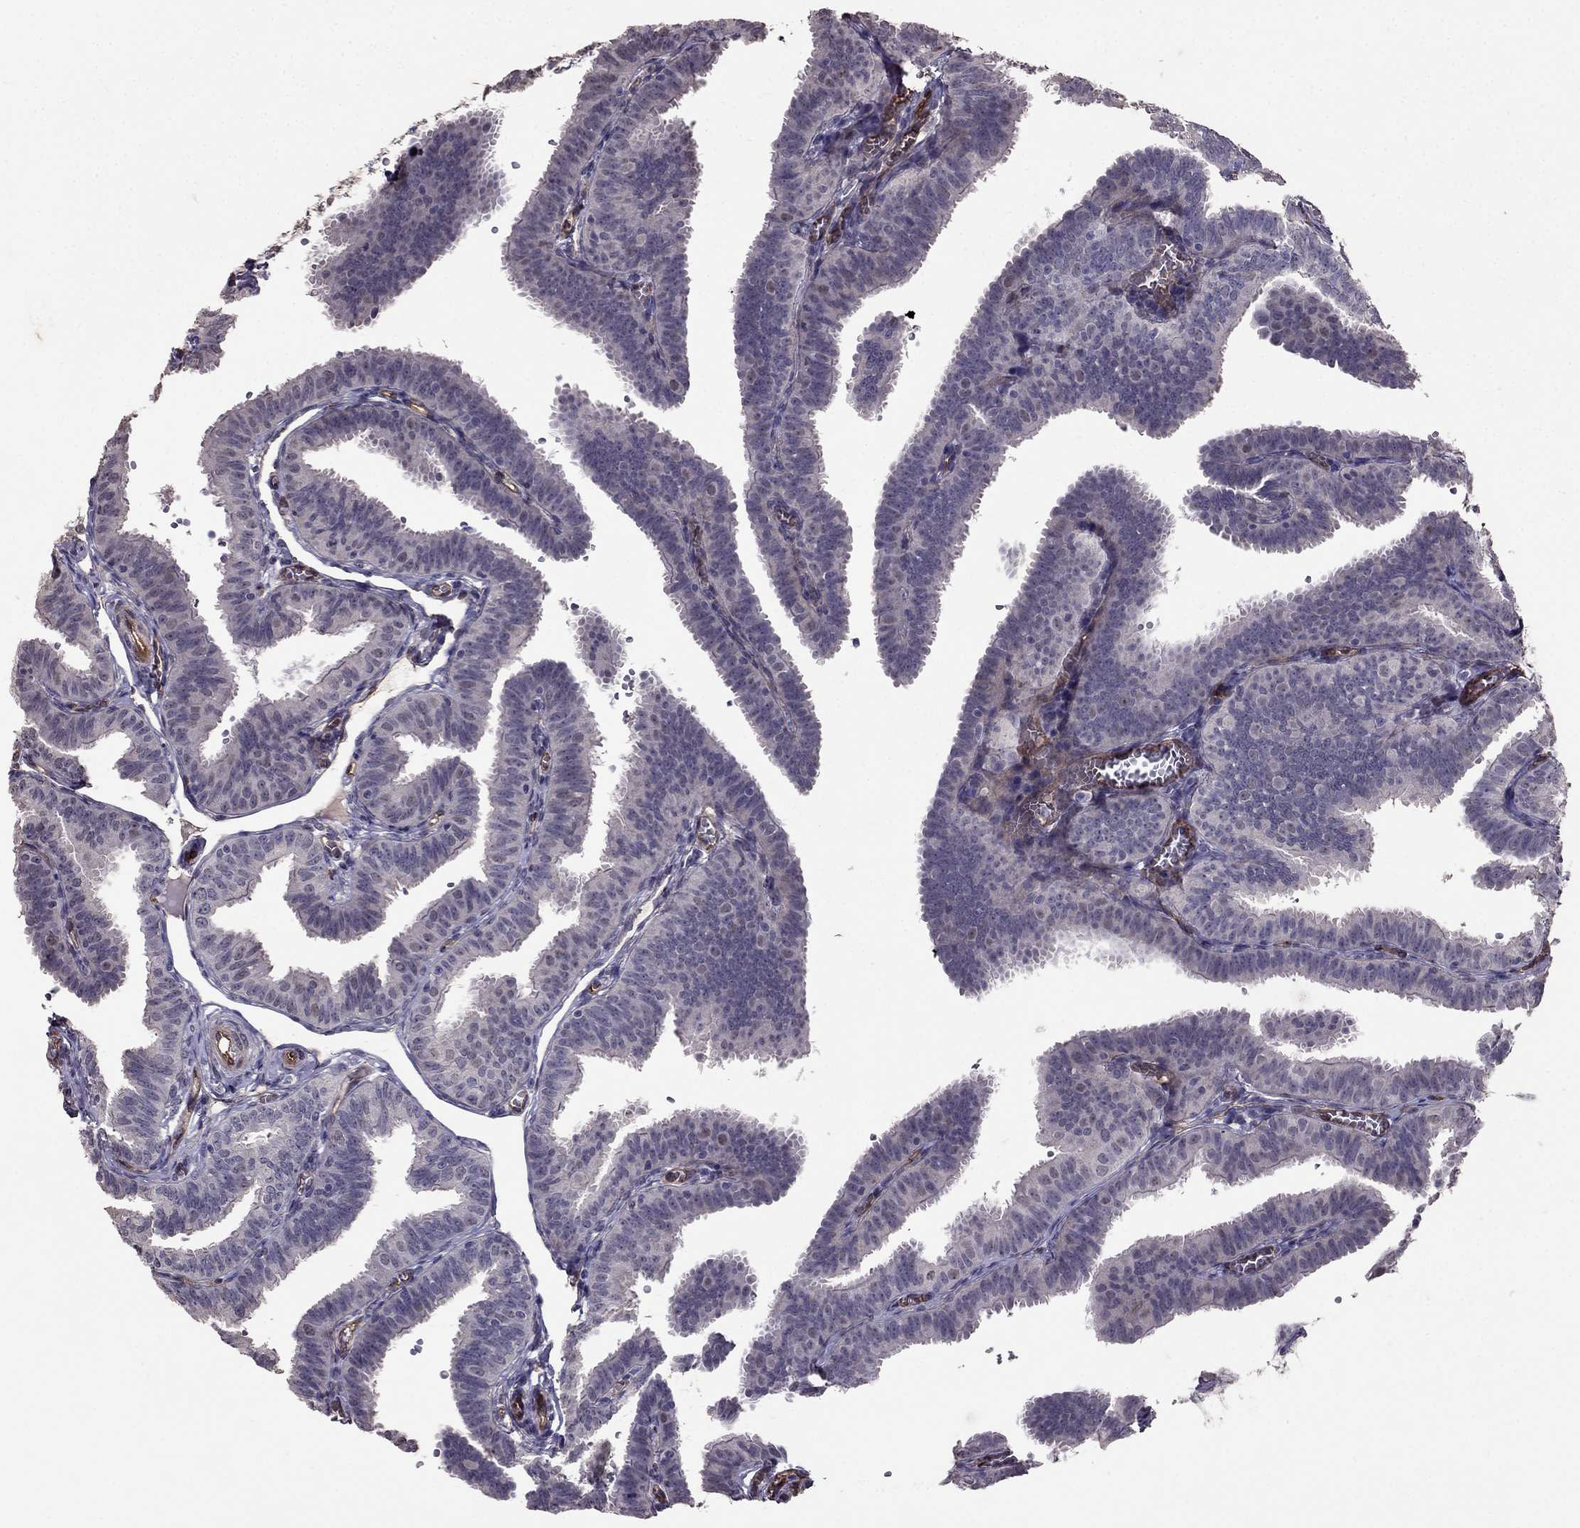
{"staining": {"intensity": "negative", "quantity": "none", "location": "none"}, "tissue": "fallopian tube", "cell_type": "Glandular cells", "image_type": "normal", "snomed": [{"axis": "morphology", "description": "Normal tissue, NOS"}, {"axis": "topography", "description": "Fallopian tube"}], "caption": "High power microscopy histopathology image of an IHC photomicrograph of unremarkable fallopian tube, revealing no significant expression in glandular cells.", "gene": "RASIP1", "patient": {"sex": "female", "age": 25}}